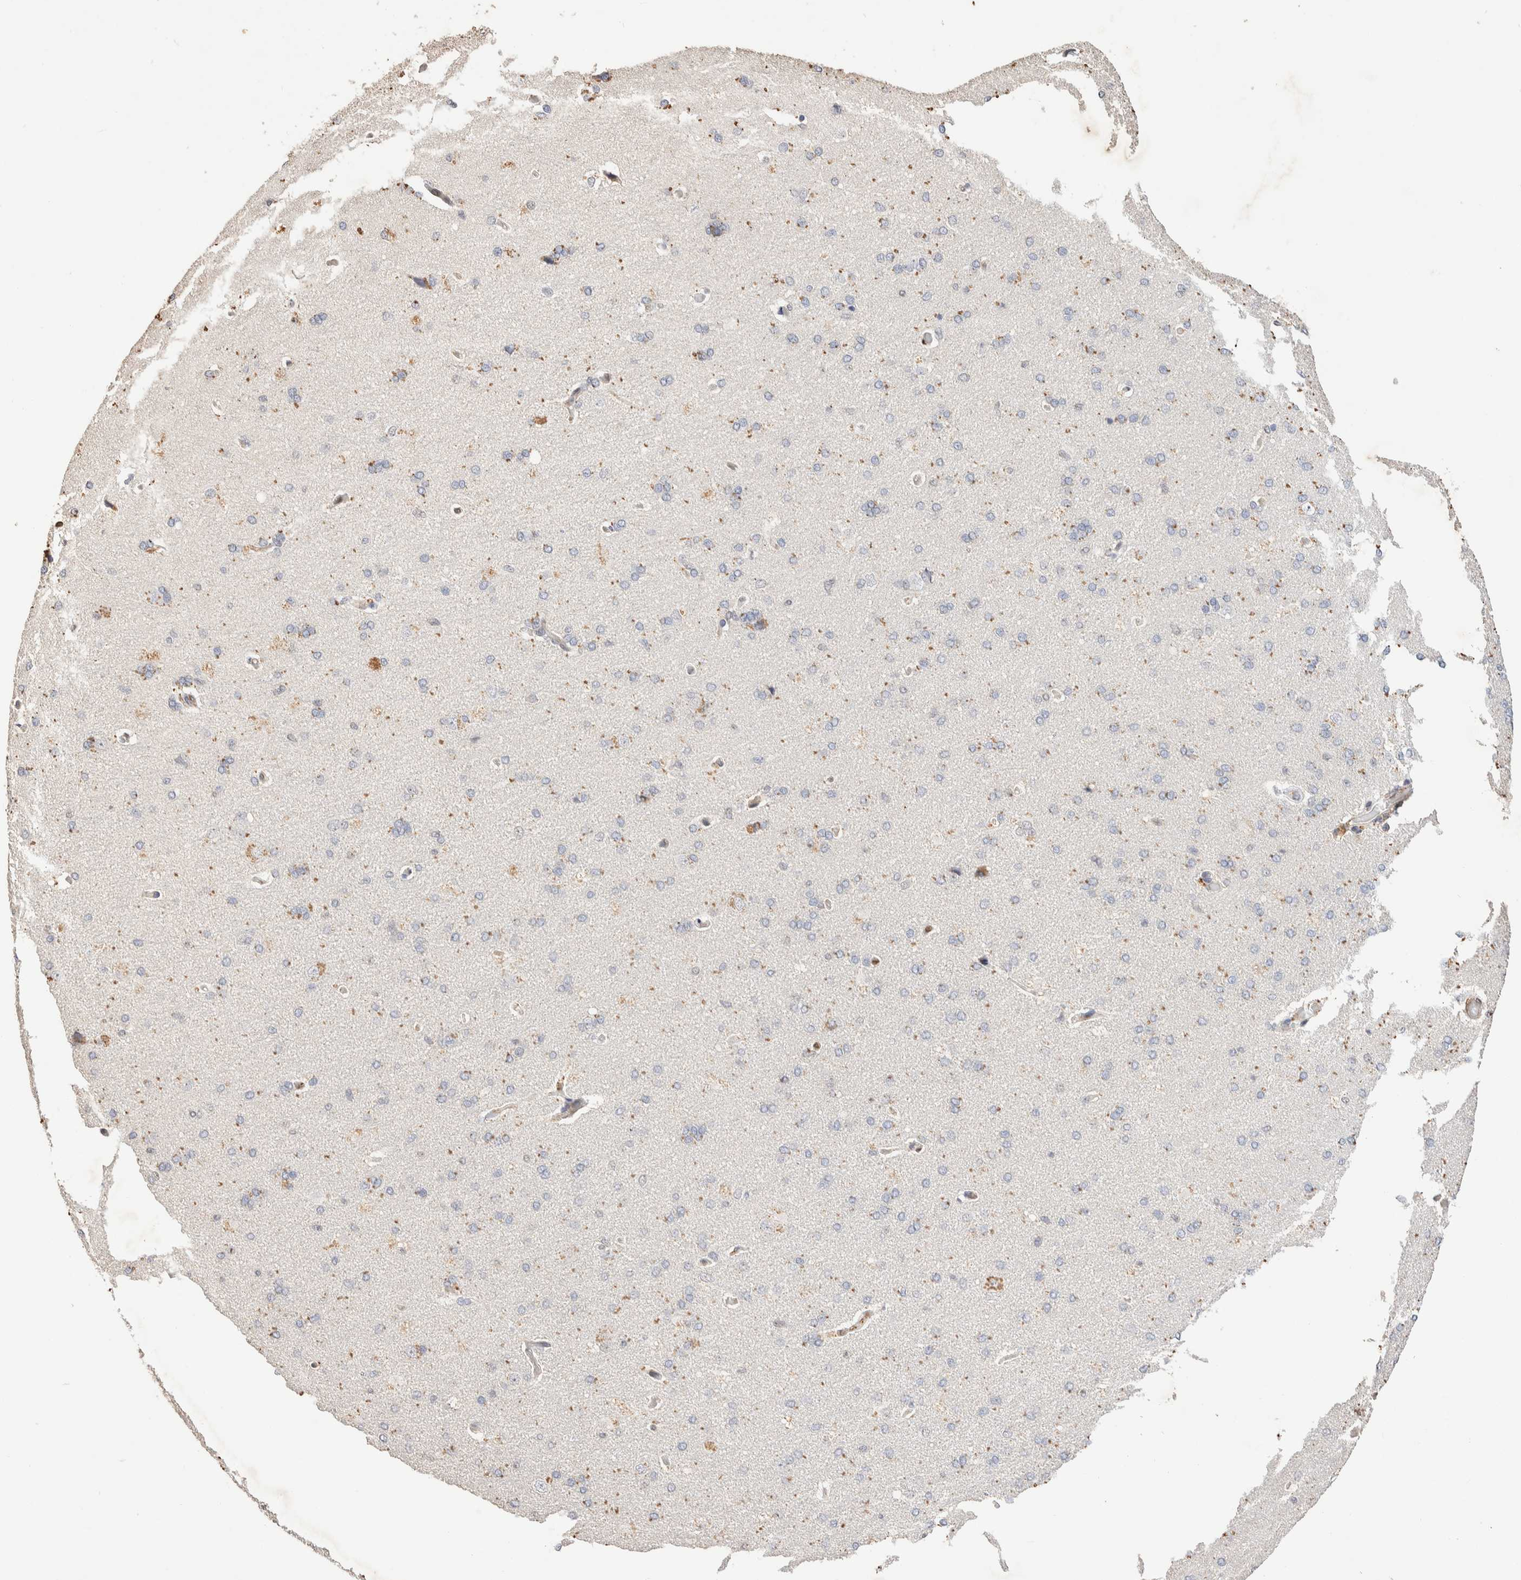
{"staining": {"intensity": "moderate", "quantity": ">75%", "location": "cytoplasmic/membranous"}, "tissue": "cerebral cortex", "cell_type": "Endothelial cells", "image_type": "normal", "snomed": [{"axis": "morphology", "description": "Normal tissue, NOS"}, {"axis": "topography", "description": "Cerebral cortex"}], "caption": "Immunohistochemistry (IHC) (DAB) staining of benign human cerebral cortex shows moderate cytoplasmic/membranous protein positivity in about >75% of endothelial cells.", "gene": "NSMAF", "patient": {"sex": "male", "age": 62}}